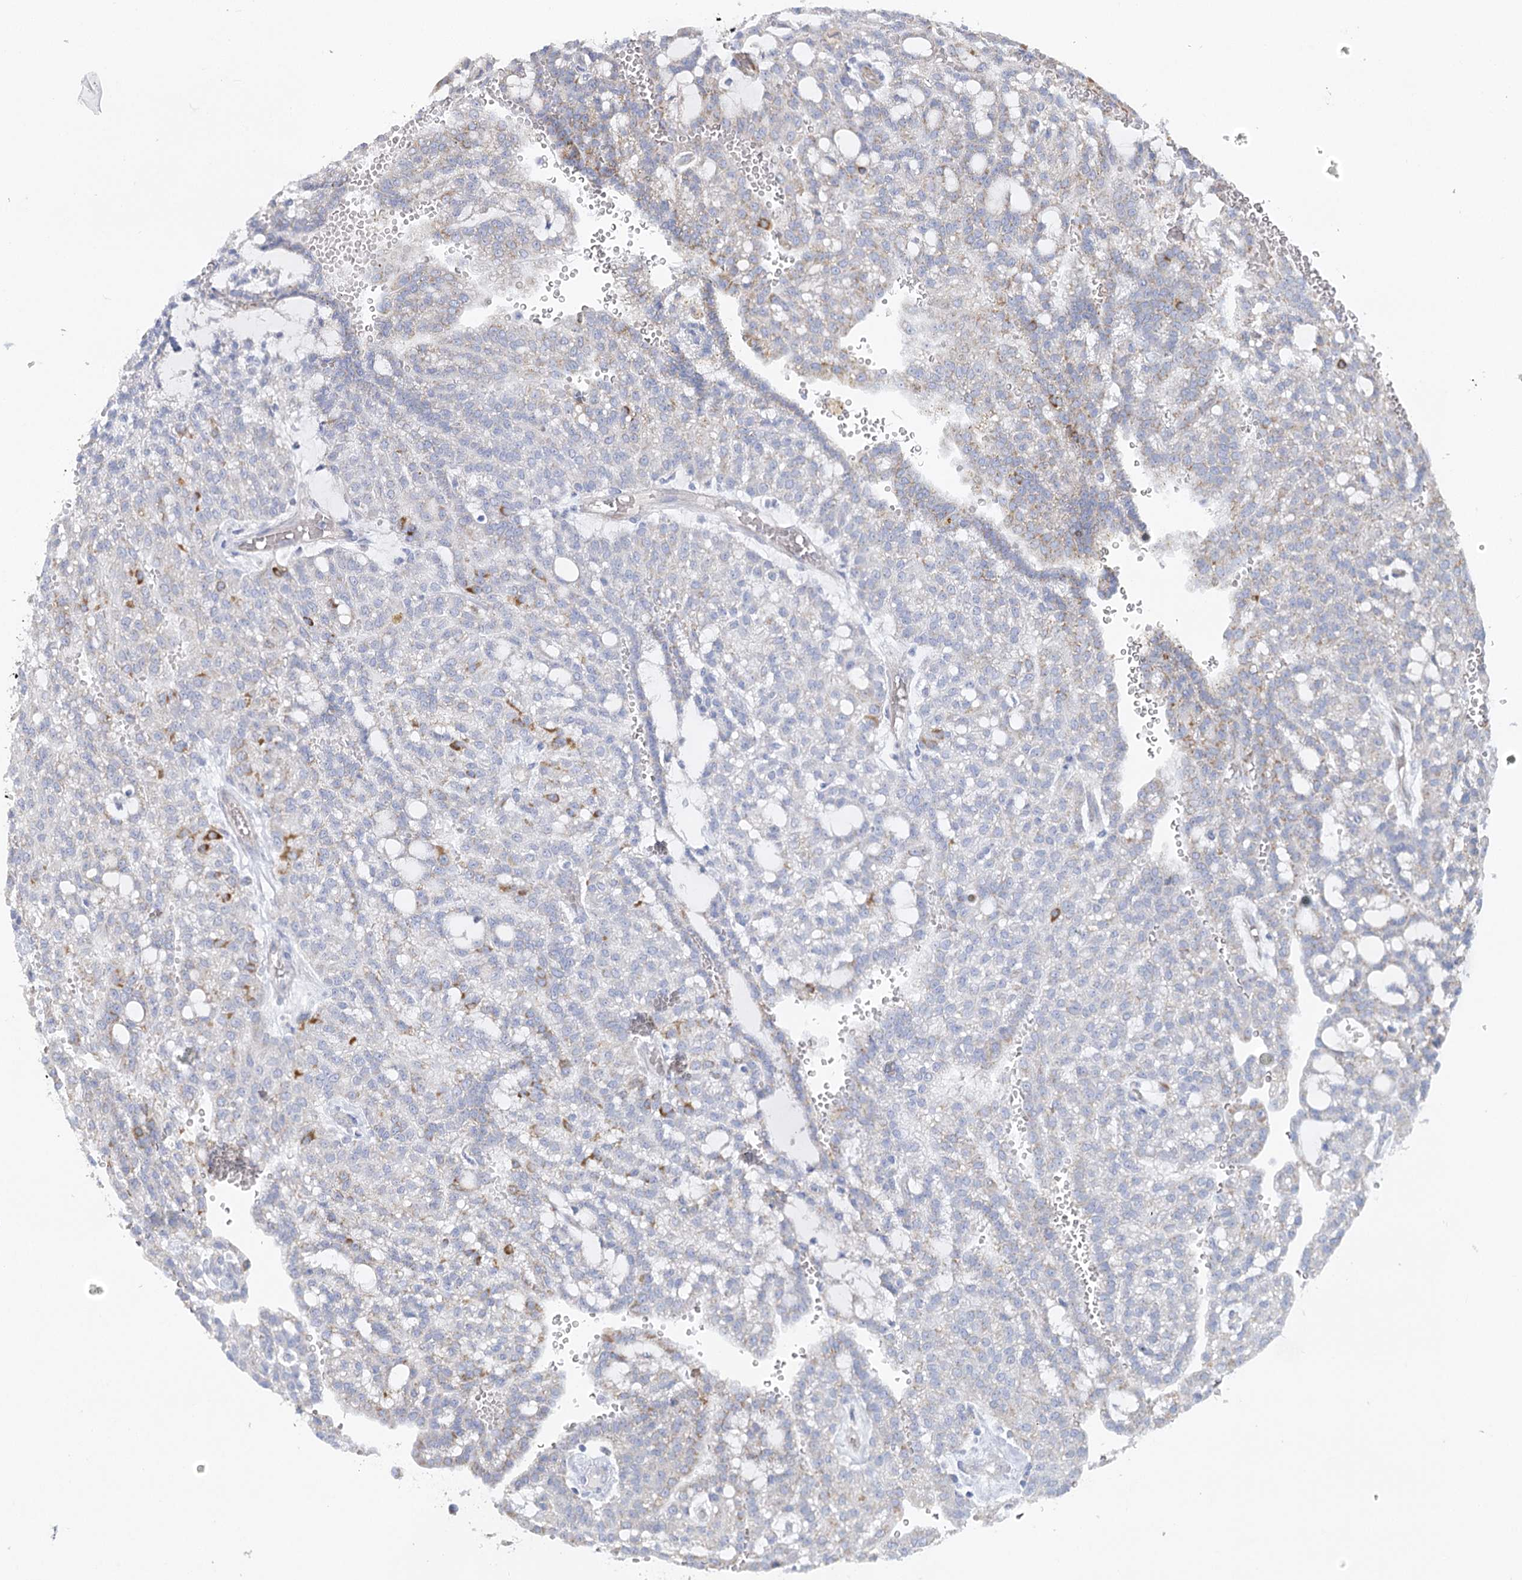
{"staining": {"intensity": "moderate", "quantity": "<25%", "location": "cytoplasmic/membranous"}, "tissue": "renal cancer", "cell_type": "Tumor cells", "image_type": "cancer", "snomed": [{"axis": "morphology", "description": "Adenocarcinoma, NOS"}, {"axis": "topography", "description": "Kidney"}], "caption": "IHC of human adenocarcinoma (renal) exhibits low levels of moderate cytoplasmic/membranous staining in about <25% of tumor cells.", "gene": "DHTKD1", "patient": {"sex": "male", "age": 63}}